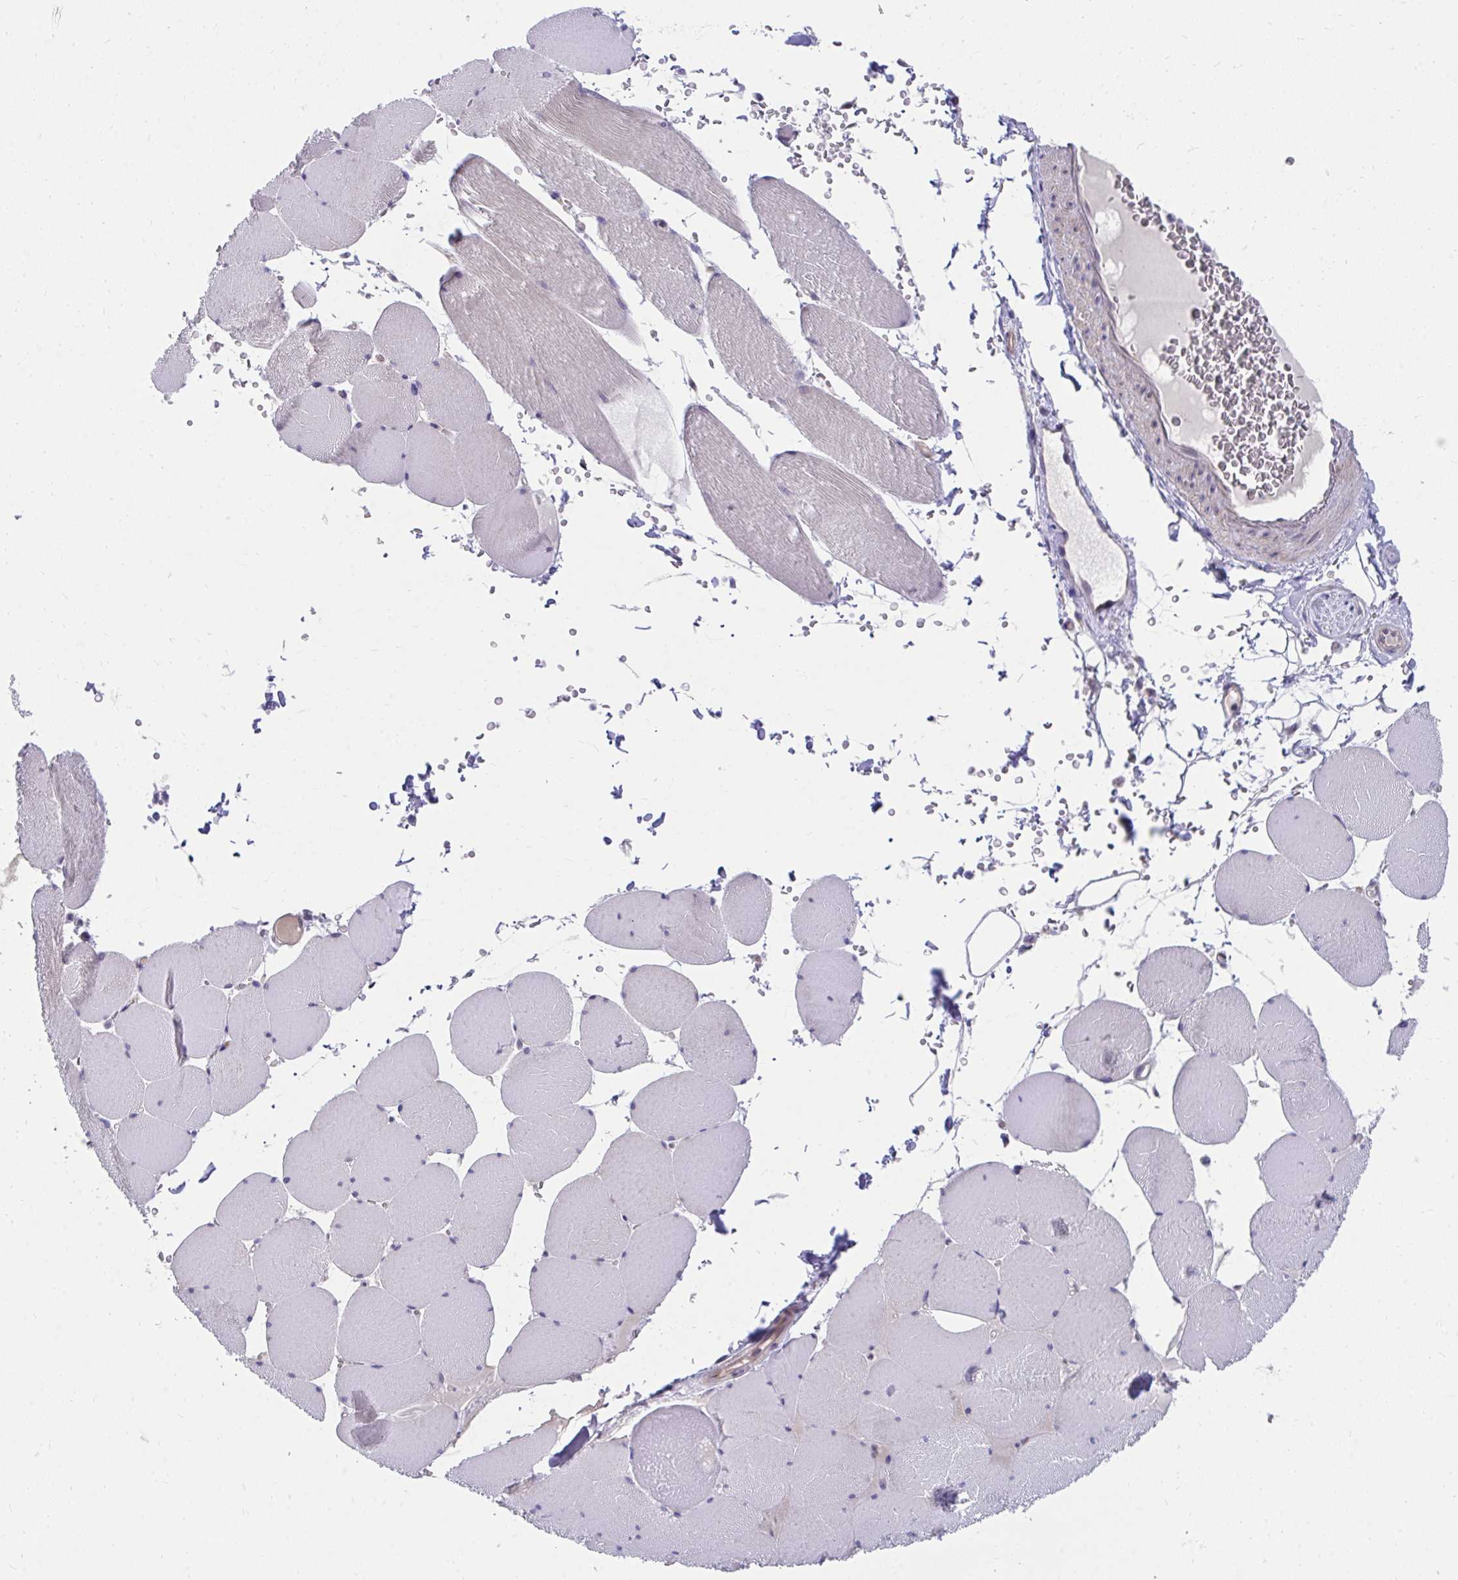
{"staining": {"intensity": "negative", "quantity": "none", "location": "none"}, "tissue": "skeletal muscle", "cell_type": "Myocytes", "image_type": "normal", "snomed": [{"axis": "morphology", "description": "Normal tissue, NOS"}, {"axis": "topography", "description": "Skeletal muscle"}, {"axis": "topography", "description": "Head-Neck"}], "caption": "This is an immunohistochemistry (IHC) image of unremarkable human skeletal muscle. There is no positivity in myocytes.", "gene": "SLAMF7", "patient": {"sex": "male", "age": 66}}